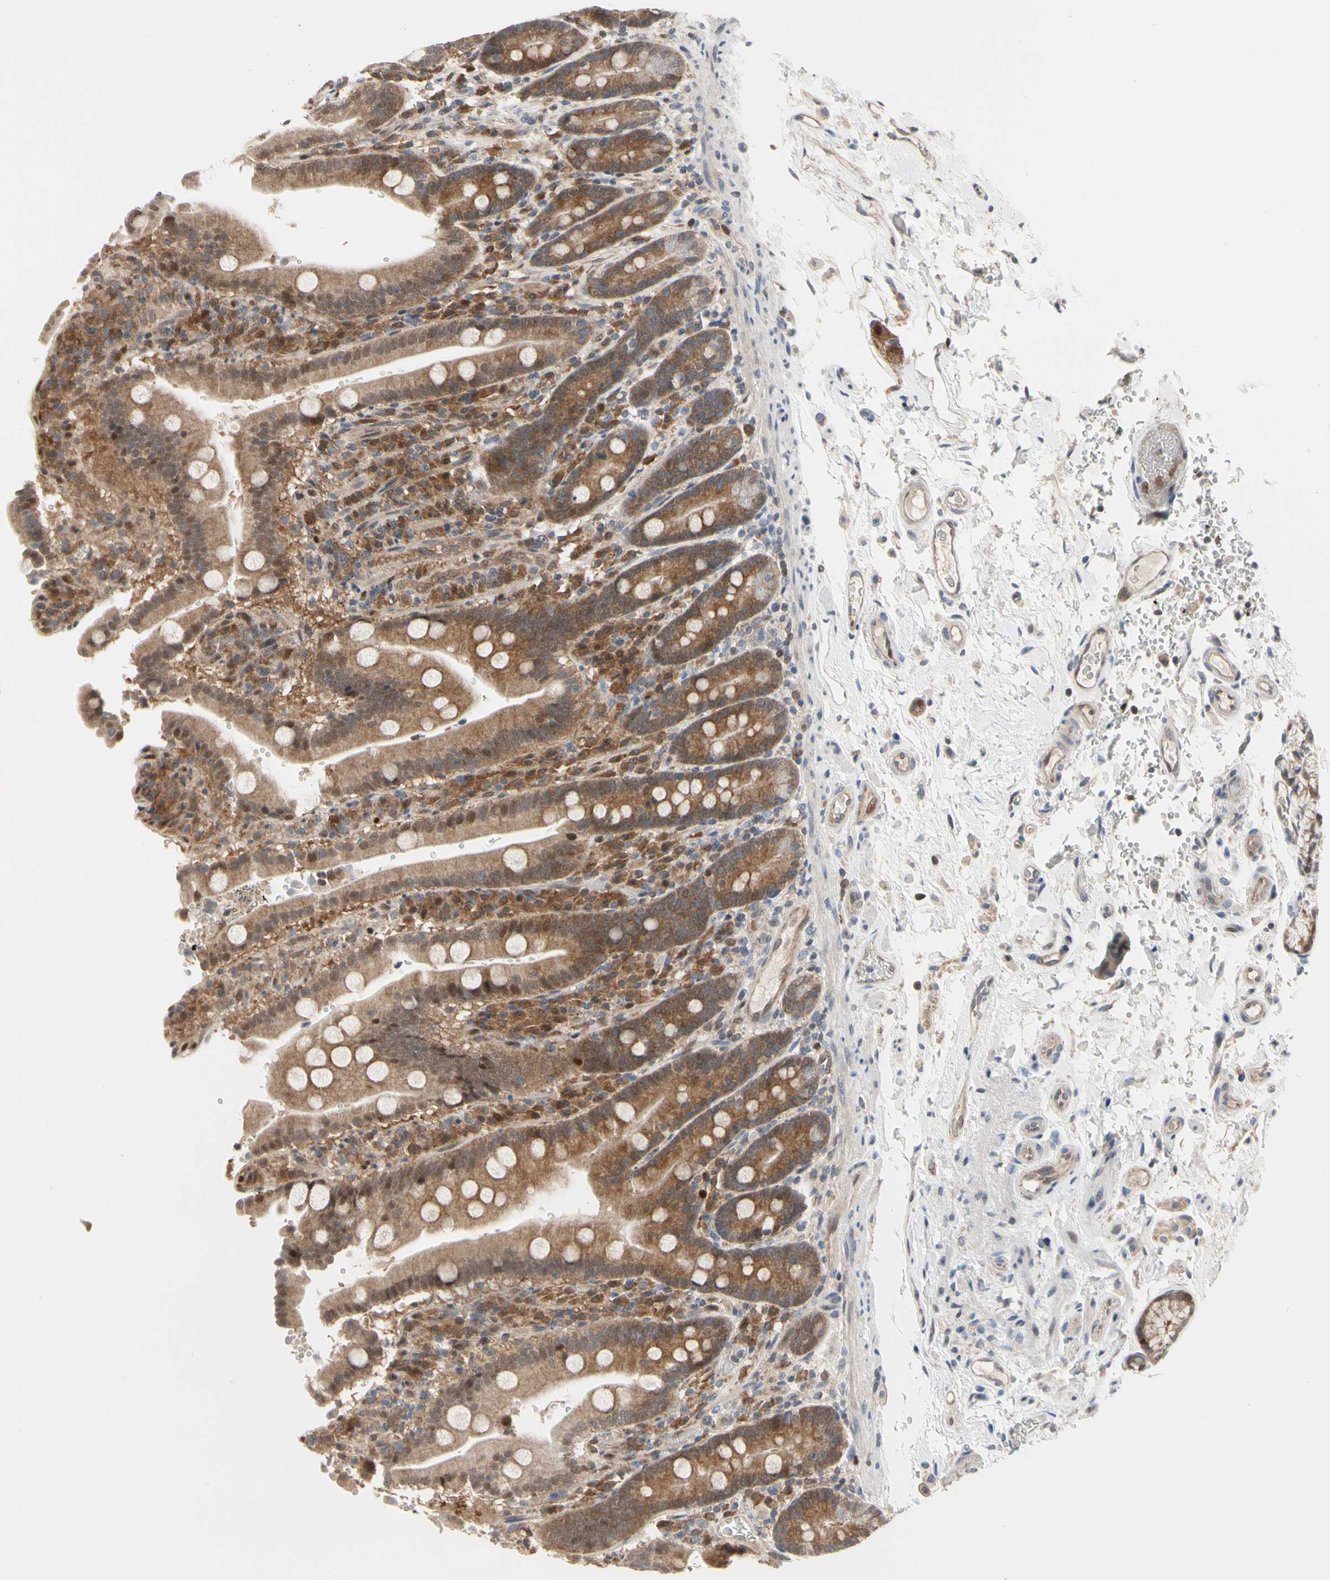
{"staining": {"intensity": "moderate", "quantity": ">75%", "location": "cytoplasmic/membranous"}, "tissue": "duodenum", "cell_type": "Glandular cells", "image_type": "normal", "snomed": [{"axis": "morphology", "description": "Normal tissue, NOS"}, {"axis": "topography", "description": "Small intestine, NOS"}], "caption": "Benign duodenum exhibits moderate cytoplasmic/membranous staining in about >75% of glandular cells.", "gene": "CDK5", "patient": {"sex": "female", "age": 71}}